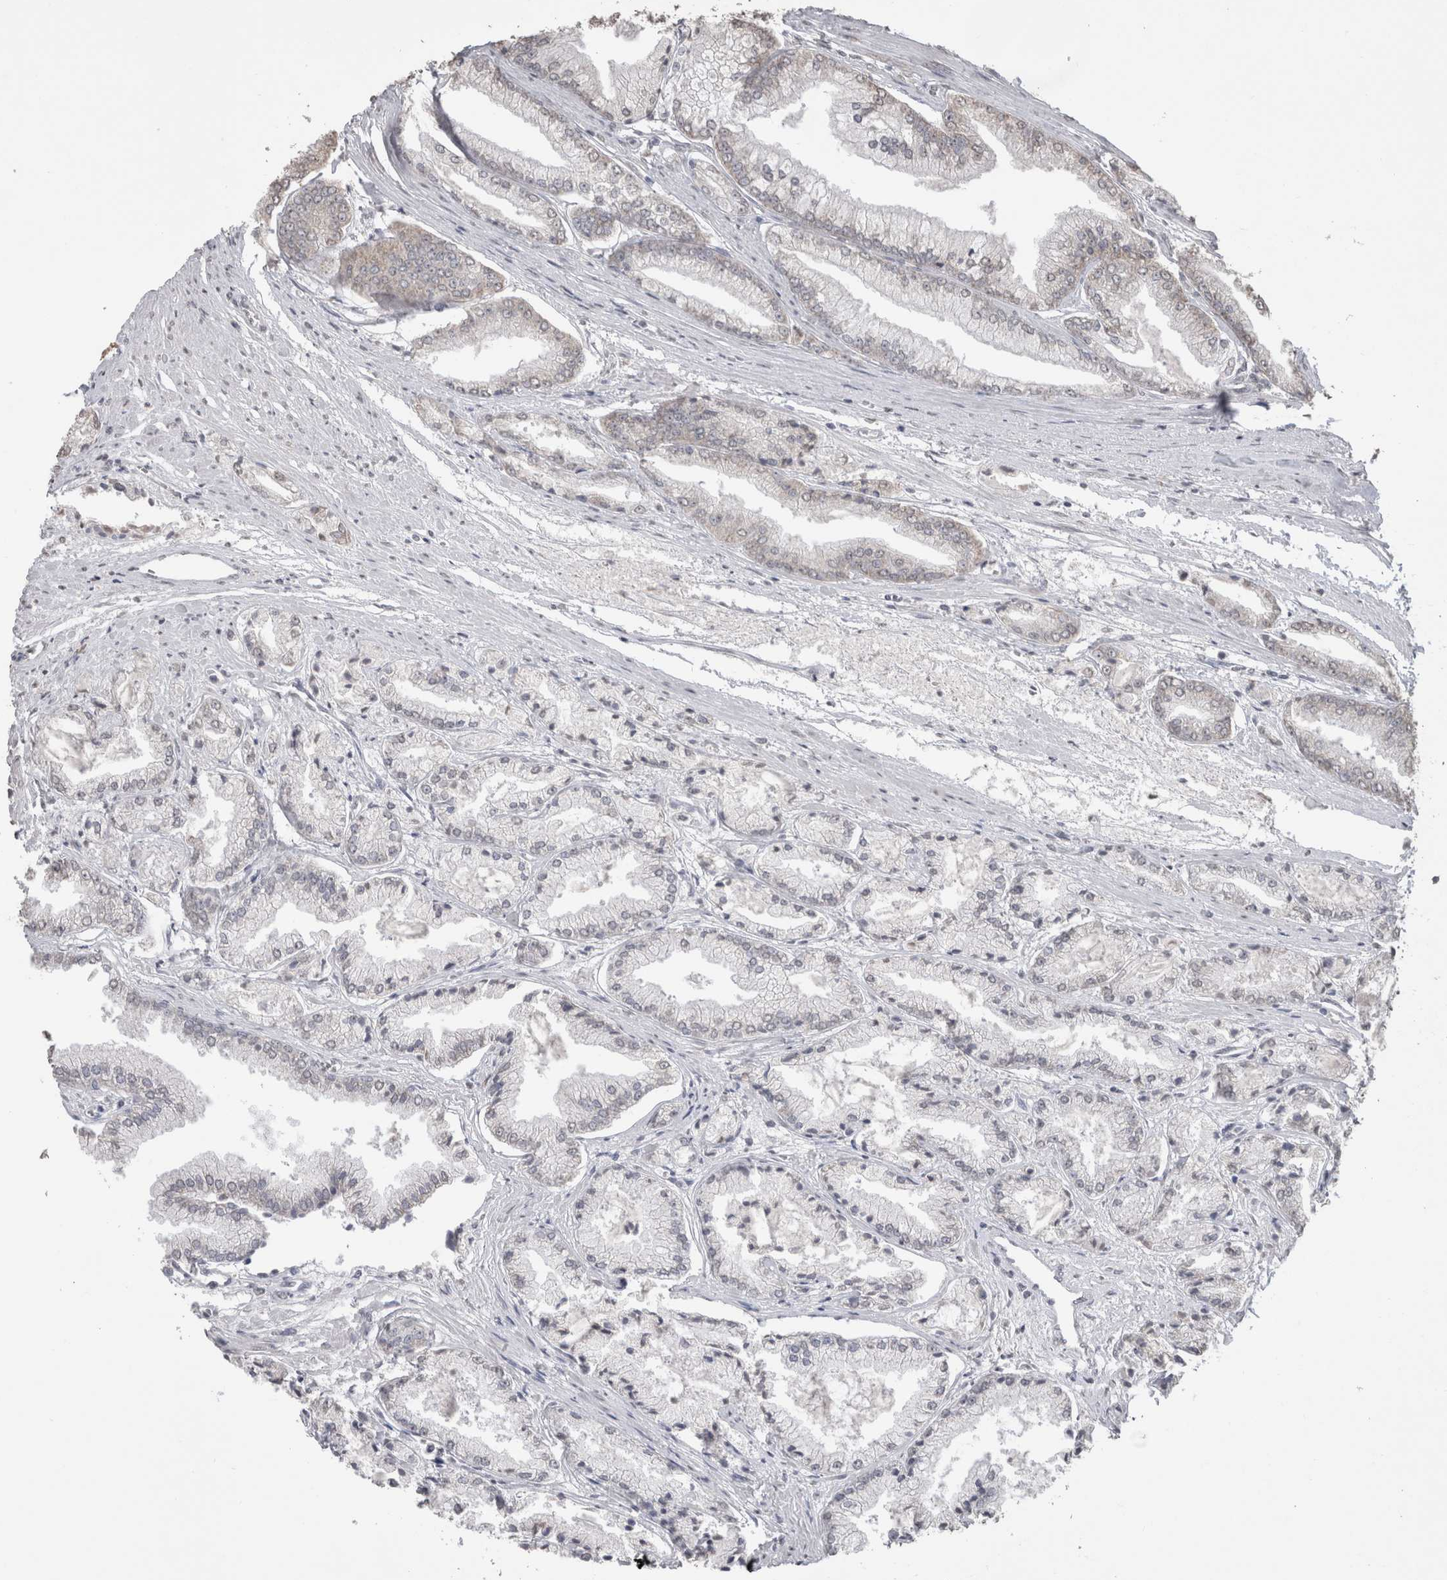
{"staining": {"intensity": "negative", "quantity": "none", "location": "none"}, "tissue": "prostate cancer", "cell_type": "Tumor cells", "image_type": "cancer", "snomed": [{"axis": "morphology", "description": "Adenocarcinoma, Low grade"}, {"axis": "topography", "description": "Prostate"}], "caption": "DAB (3,3'-diaminobenzidine) immunohistochemical staining of human prostate cancer shows no significant expression in tumor cells.", "gene": "NOMO1", "patient": {"sex": "male", "age": 52}}